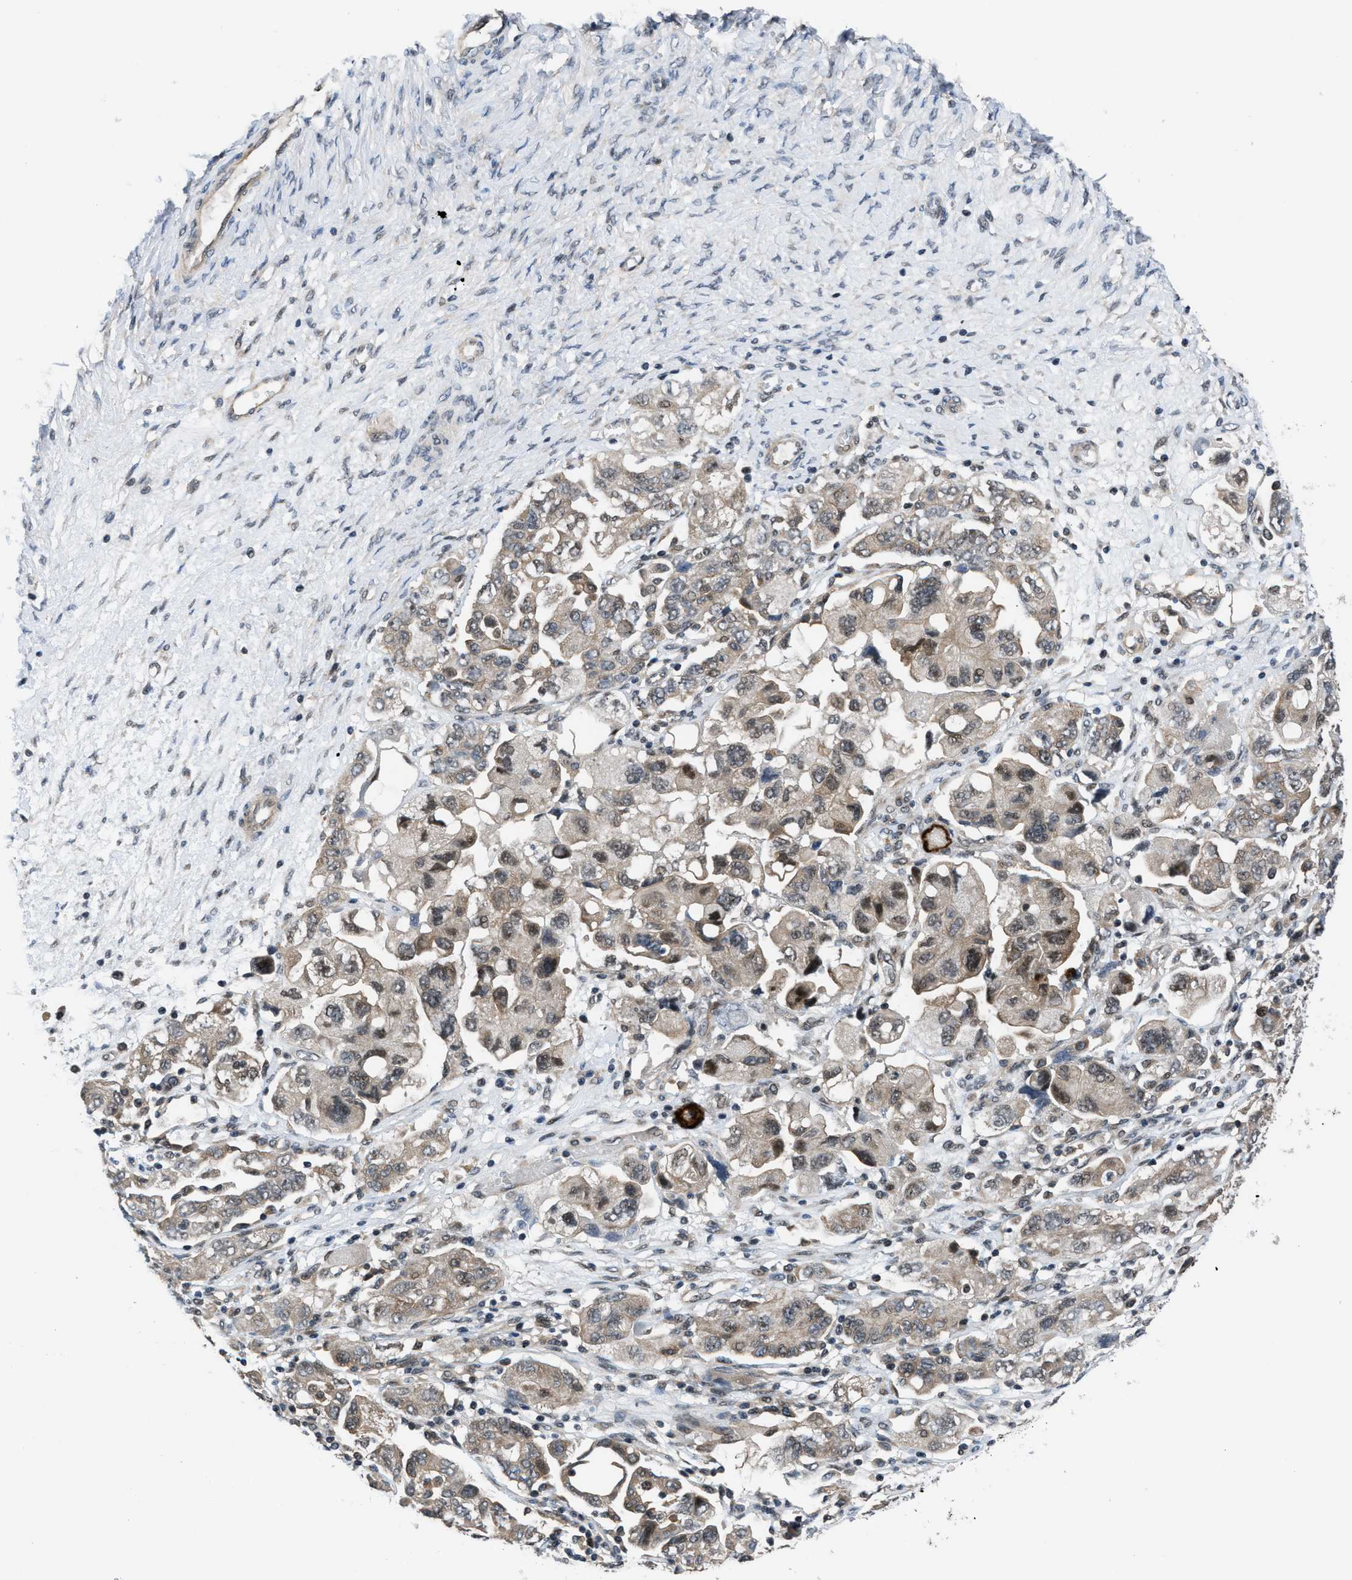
{"staining": {"intensity": "weak", "quantity": "25%-75%", "location": "cytoplasmic/membranous,nuclear"}, "tissue": "ovarian cancer", "cell_type": "Tumor cells", "image_type": "cancer", "snomed": [{"axis": "morphology", "description": "Carcinoma, NOS"}, {"axis": "morphology", "description": "Cystadenocarcinoma, serous, NOS"}, {"axis": "topography", "description": "Ovary"}], "caption": "The photomicrograph shows a brown stain indicating the presence of a protein in the cytoplasmic/membranous and nuclear of tumor cells in ovarian cancer (carcinoma).", "gene": "SETD5", "patient": {"sex": "female", "age": 69}}